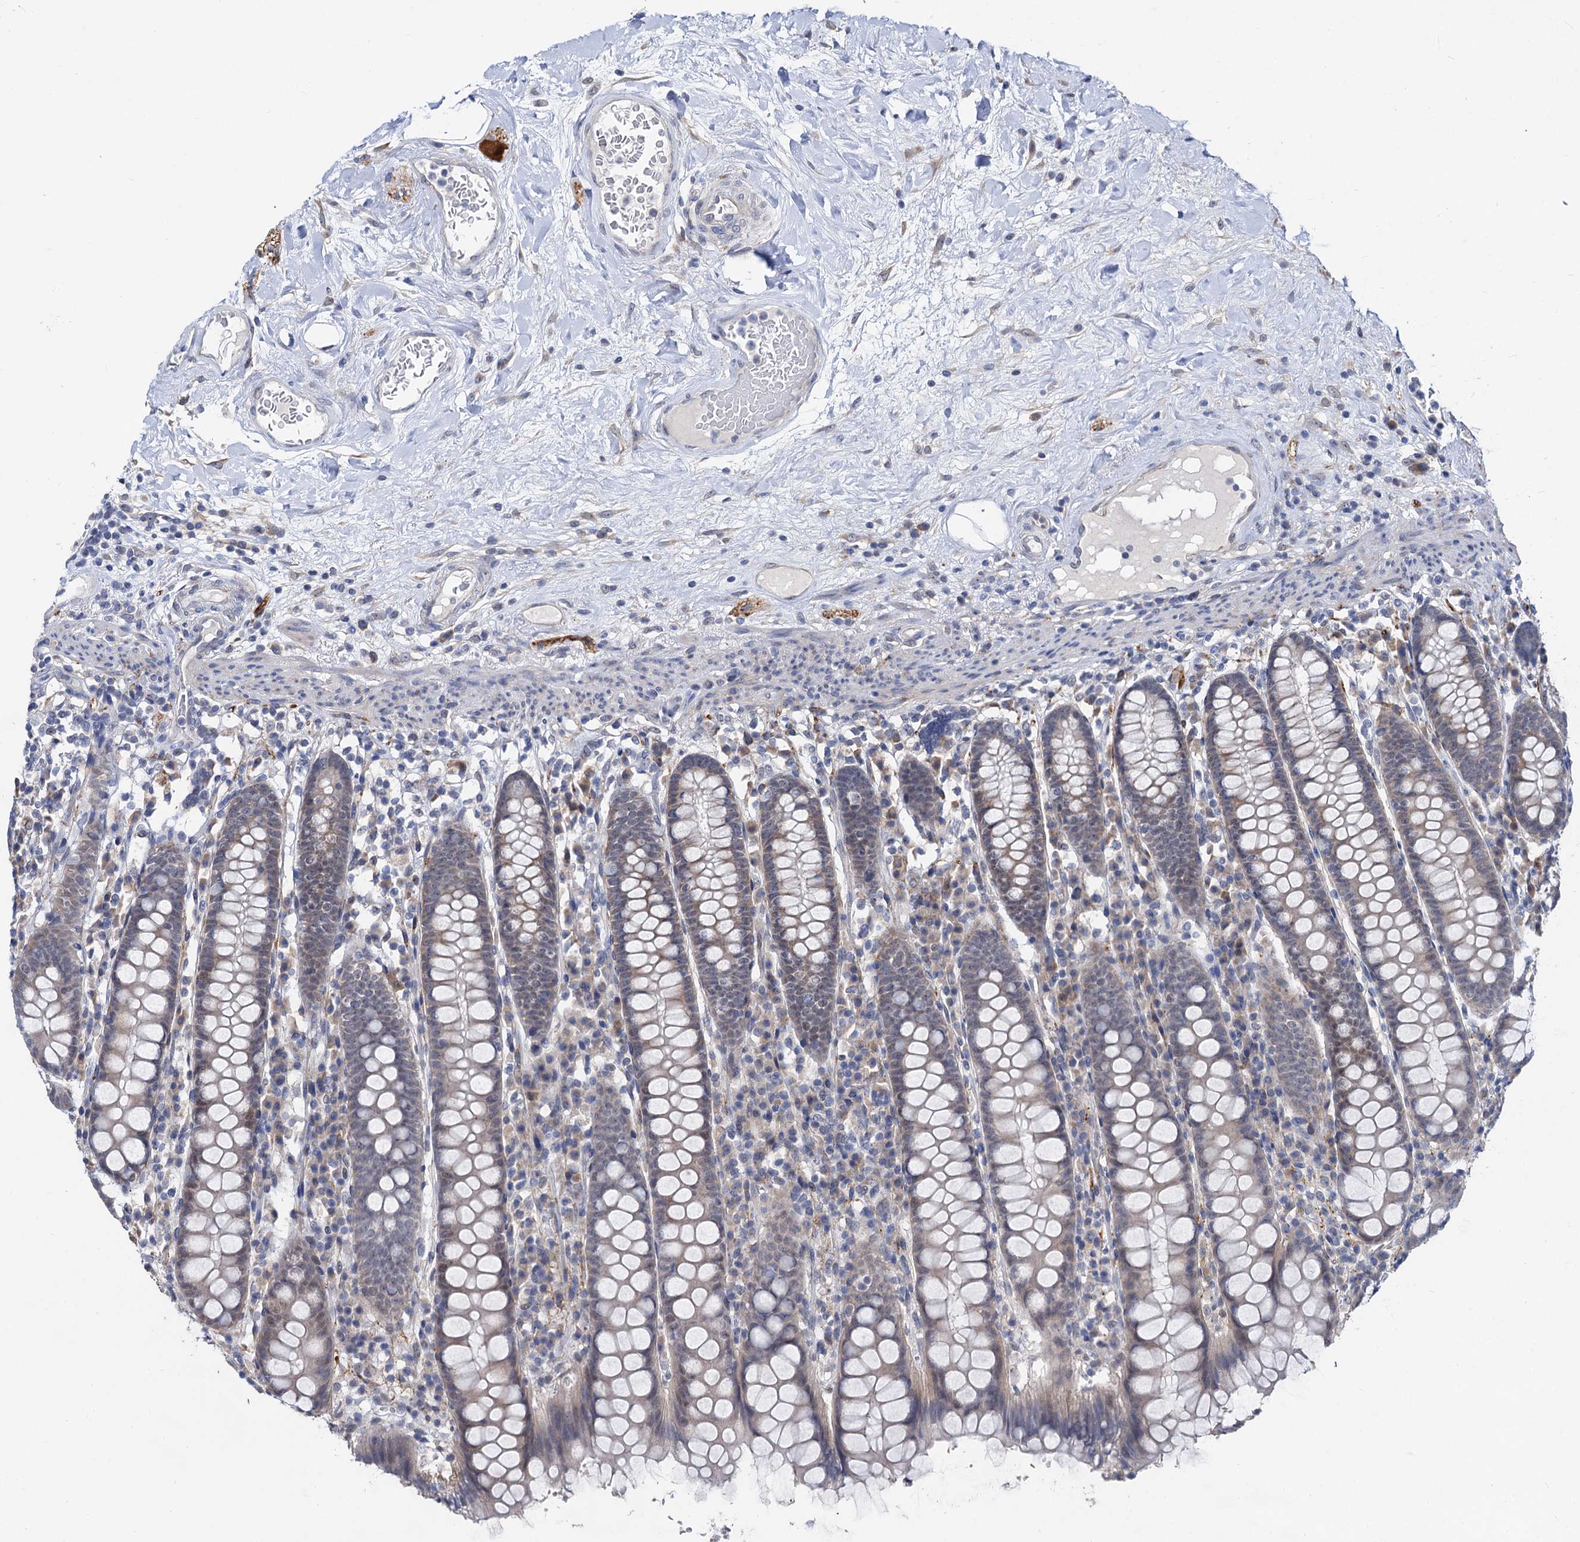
{"staining": {"intensity": "negative", "quantity": "none", "location": "none"}, "tissue": "colon", "cell_type": "Endothelial cells", "image_type": "normal", "snomed": [{"axis": "morphology", "description": "Normal tissue, NOS"}, {"axis": "topography", "description": "Colon"}], "caption": "Immunohistochemistry (IHC) of unremarkable human colon shows no expression in endothelial cells. (Immunohistochemistry, brightfield microscopy, high magnification).", "gene": "CAPRIN2", "patient": {"sex": "female", "age": 79}}